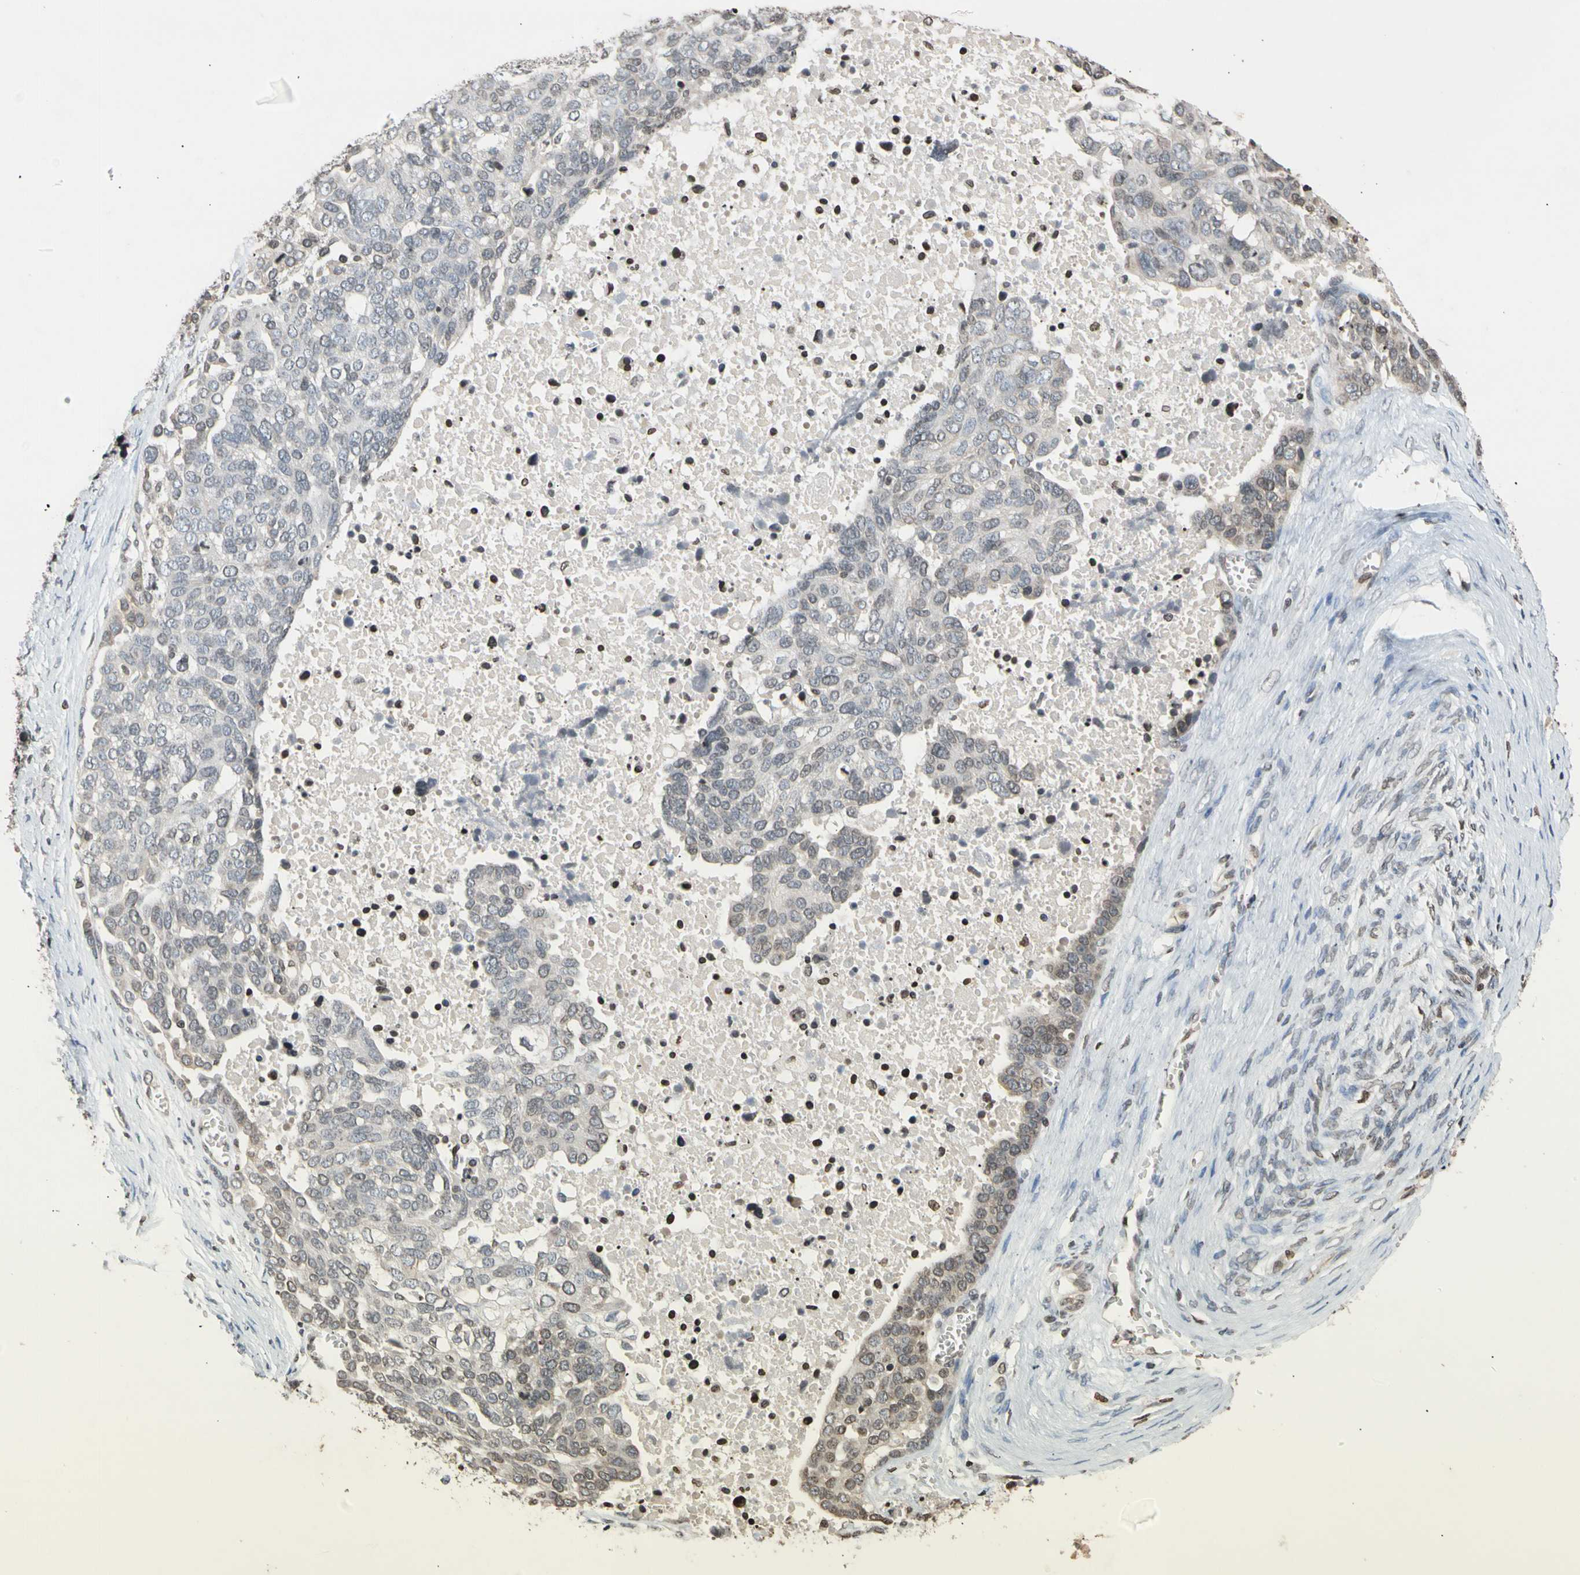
{"staining": {"intensity": "weak", "quantity": "25%-75%", "location": "cytoplasmic/membranous"}, "tissue": "ovarian cancer", "cell_type": "Tumor cells", "image_type": "cancer", "snomed": [{"axis": "morphology", "description": "Cystadenocarcinoma, serous, NOS"}, {"axis": "topography", "description": "Ovary"}], "caption": "Immunohistochemistry histopathology image of ovarian cancer (serous cystadenocarcinoma) stained for a protein (brown), which reveals low levels of weak cytoplasmic/membranous staining in about 25%-75% of tumor cells.", "gene": "GPX4", "patient": {"sex": "female", "age": 44}}